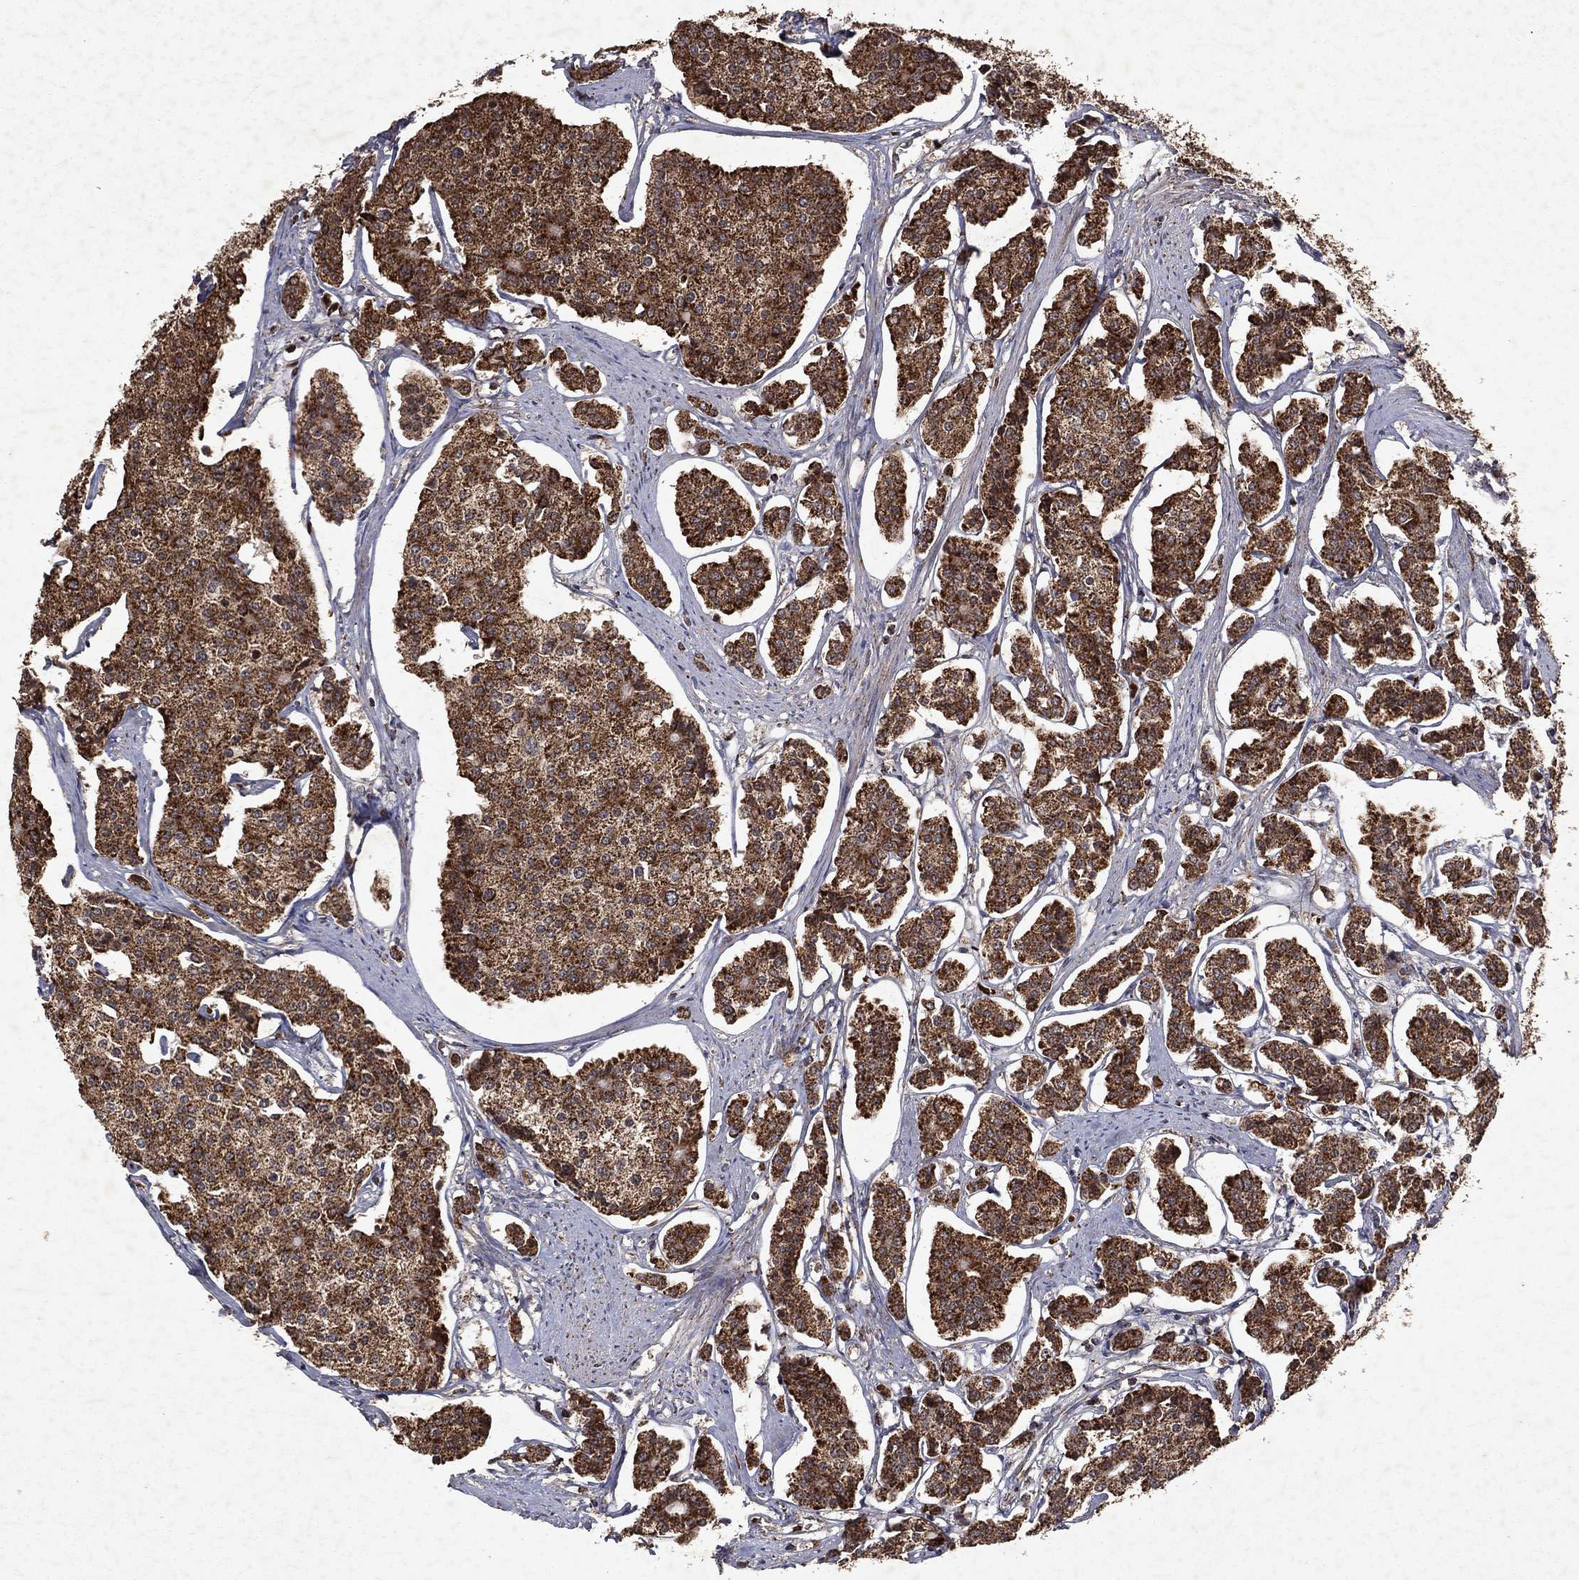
{"staining": {"intensity": "strong", "quantity": ">75%", "location": "cytoplasmic/membranous"}, "tissue": "carcinoid", "cell_type": "Tumor cells", "image_type": "cancer", "snomed": [{"axis": "morphology", "description": "Carcinoid, malignant, NOS"}, {"axis": "topography", "description": "Small intestine"}], "caption": "A photomicrograph of carcinoid stained for a protein exhibits strong cytoplasmic/membranous brown staining in tumor cells.", "gene": "PYROXD2", "patient": {"sex": "female", "age": 65}}